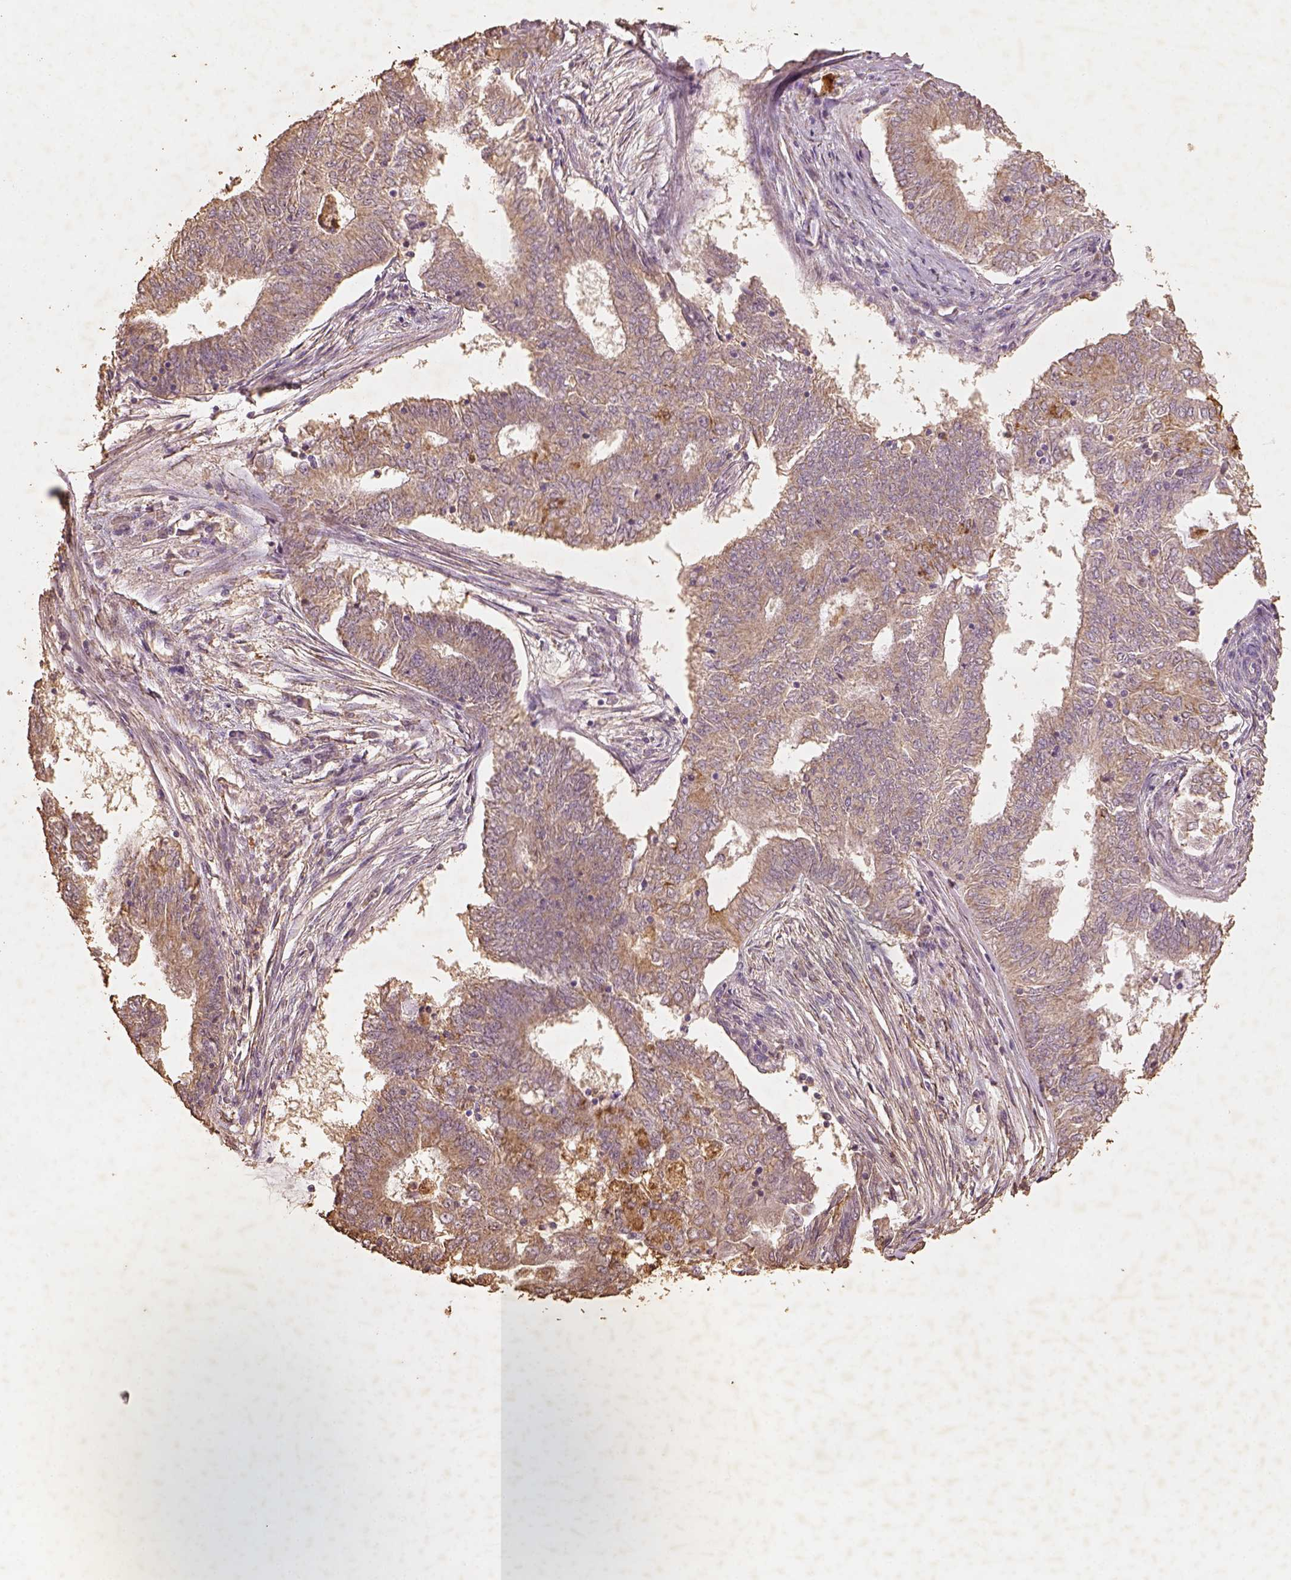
{"staining": {"intensity": "weak", "quantity": ">75%", "location": "cytoplasmic/membranous"}, "tissue": "endometrial cancer", "cell_type": "Tumor cells", "image_type": "cancer", "snomed": [{"axis": "morphology", "description": "Adenocarcinoma, NOS"}, {"axis": "topography", "description": "Endometrium"}], "caption": "Immunohistochemical staining of human endometrial adenocarcinoma reveals low levels of weak cytoplasmic/membranous protein staining in approximately >75% of tumor cells. (Stains: DAB (3,3'-diaminobenzidine) in brown, nuclei in blue, Microscopy: brightfield microscopy at high magnification).", "gene": "AP2B1", "patient": {"sex": "female", "age": 62}}